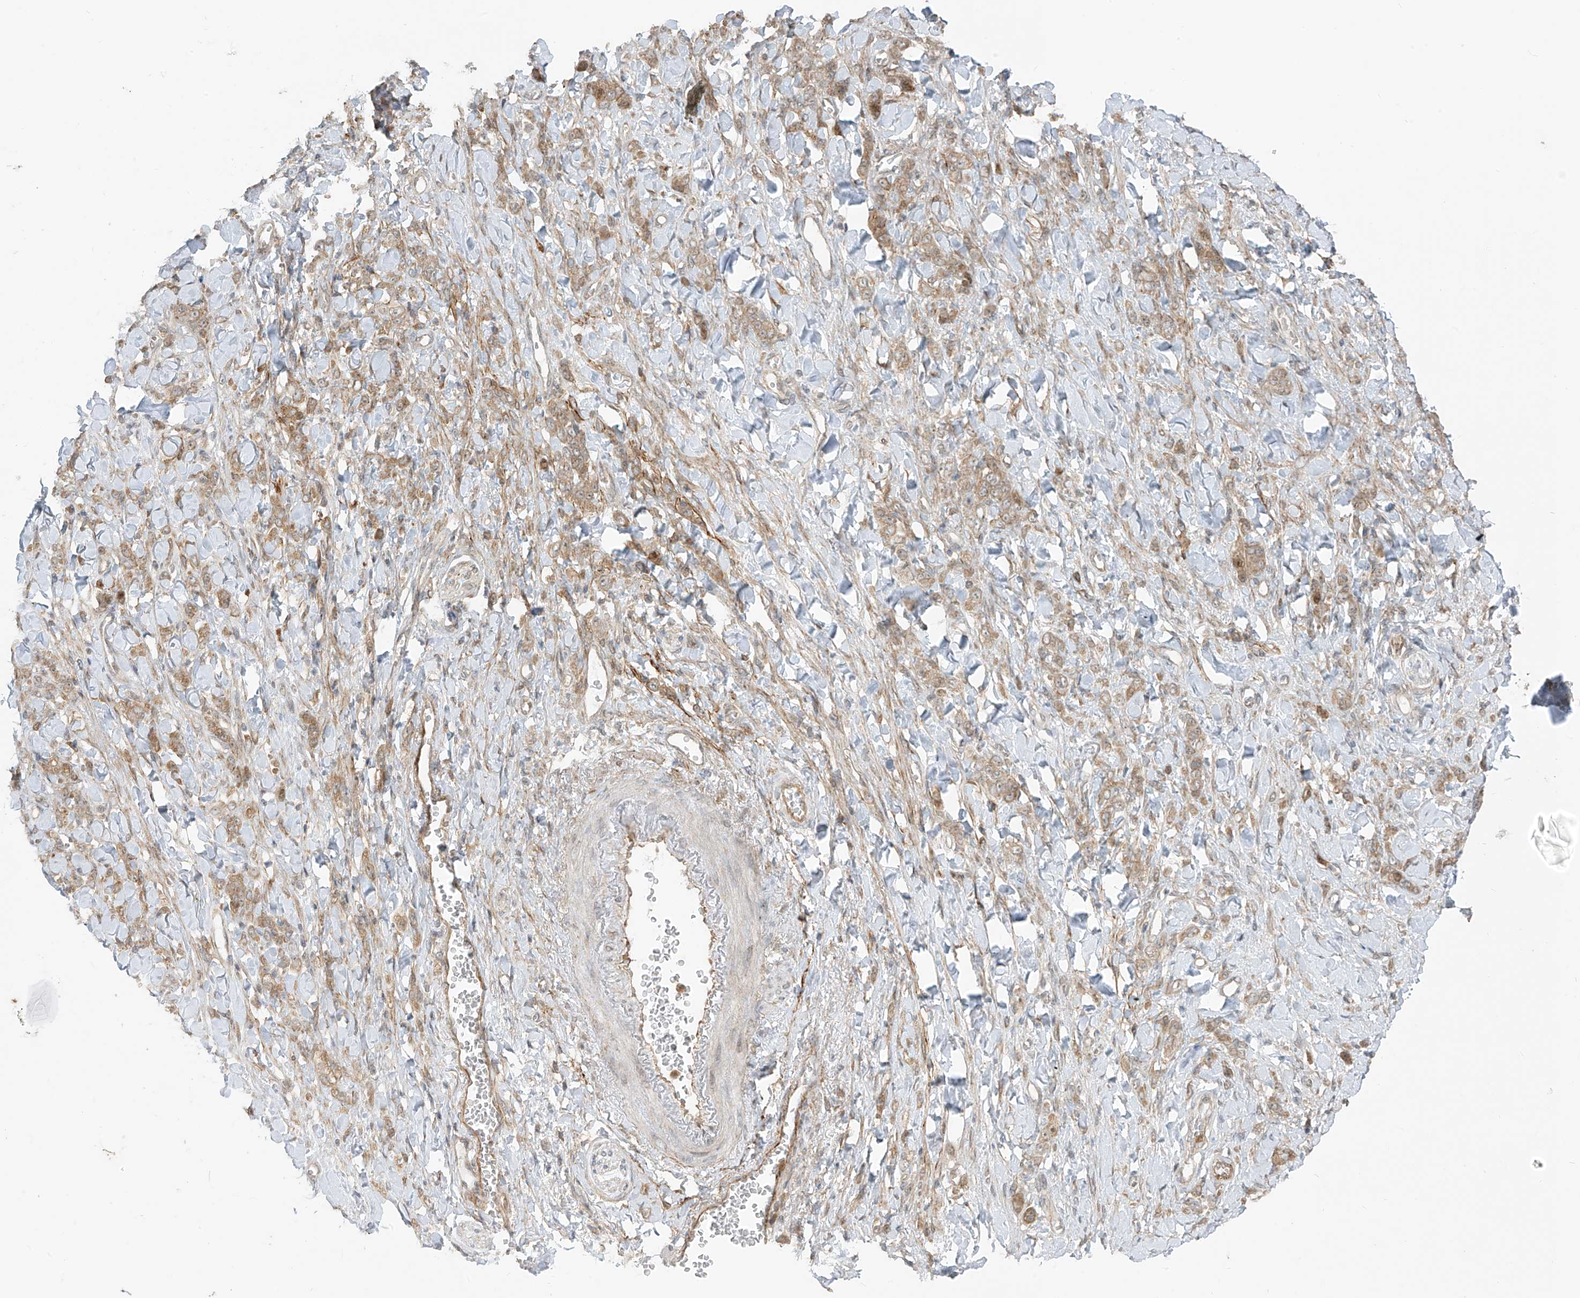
{"staining": {"intensity": "moderate", "quantity": ">75%", "location": "cytoplasmic/membranous"}, "tissue": "stomach cancer", "cell_type": "Tumor cells", "image_type": "cancer", "snomed": [{"axis": "morphology", "description": "Normal tissue, NOS"}, {"axis": "morphology", "description": "Adenocarcinoma, NOS"}, {"axis": "topography", "description": "Stomach"}], "caption": "There is medium levels of moderate cytoplasmic/membranous positivity in tumor cells of stomach cancer, as demonstrated by immunohistochemical staining (brown color).", "gene": "PDE11A", "patient": {"sex": "male", "age": 82}}